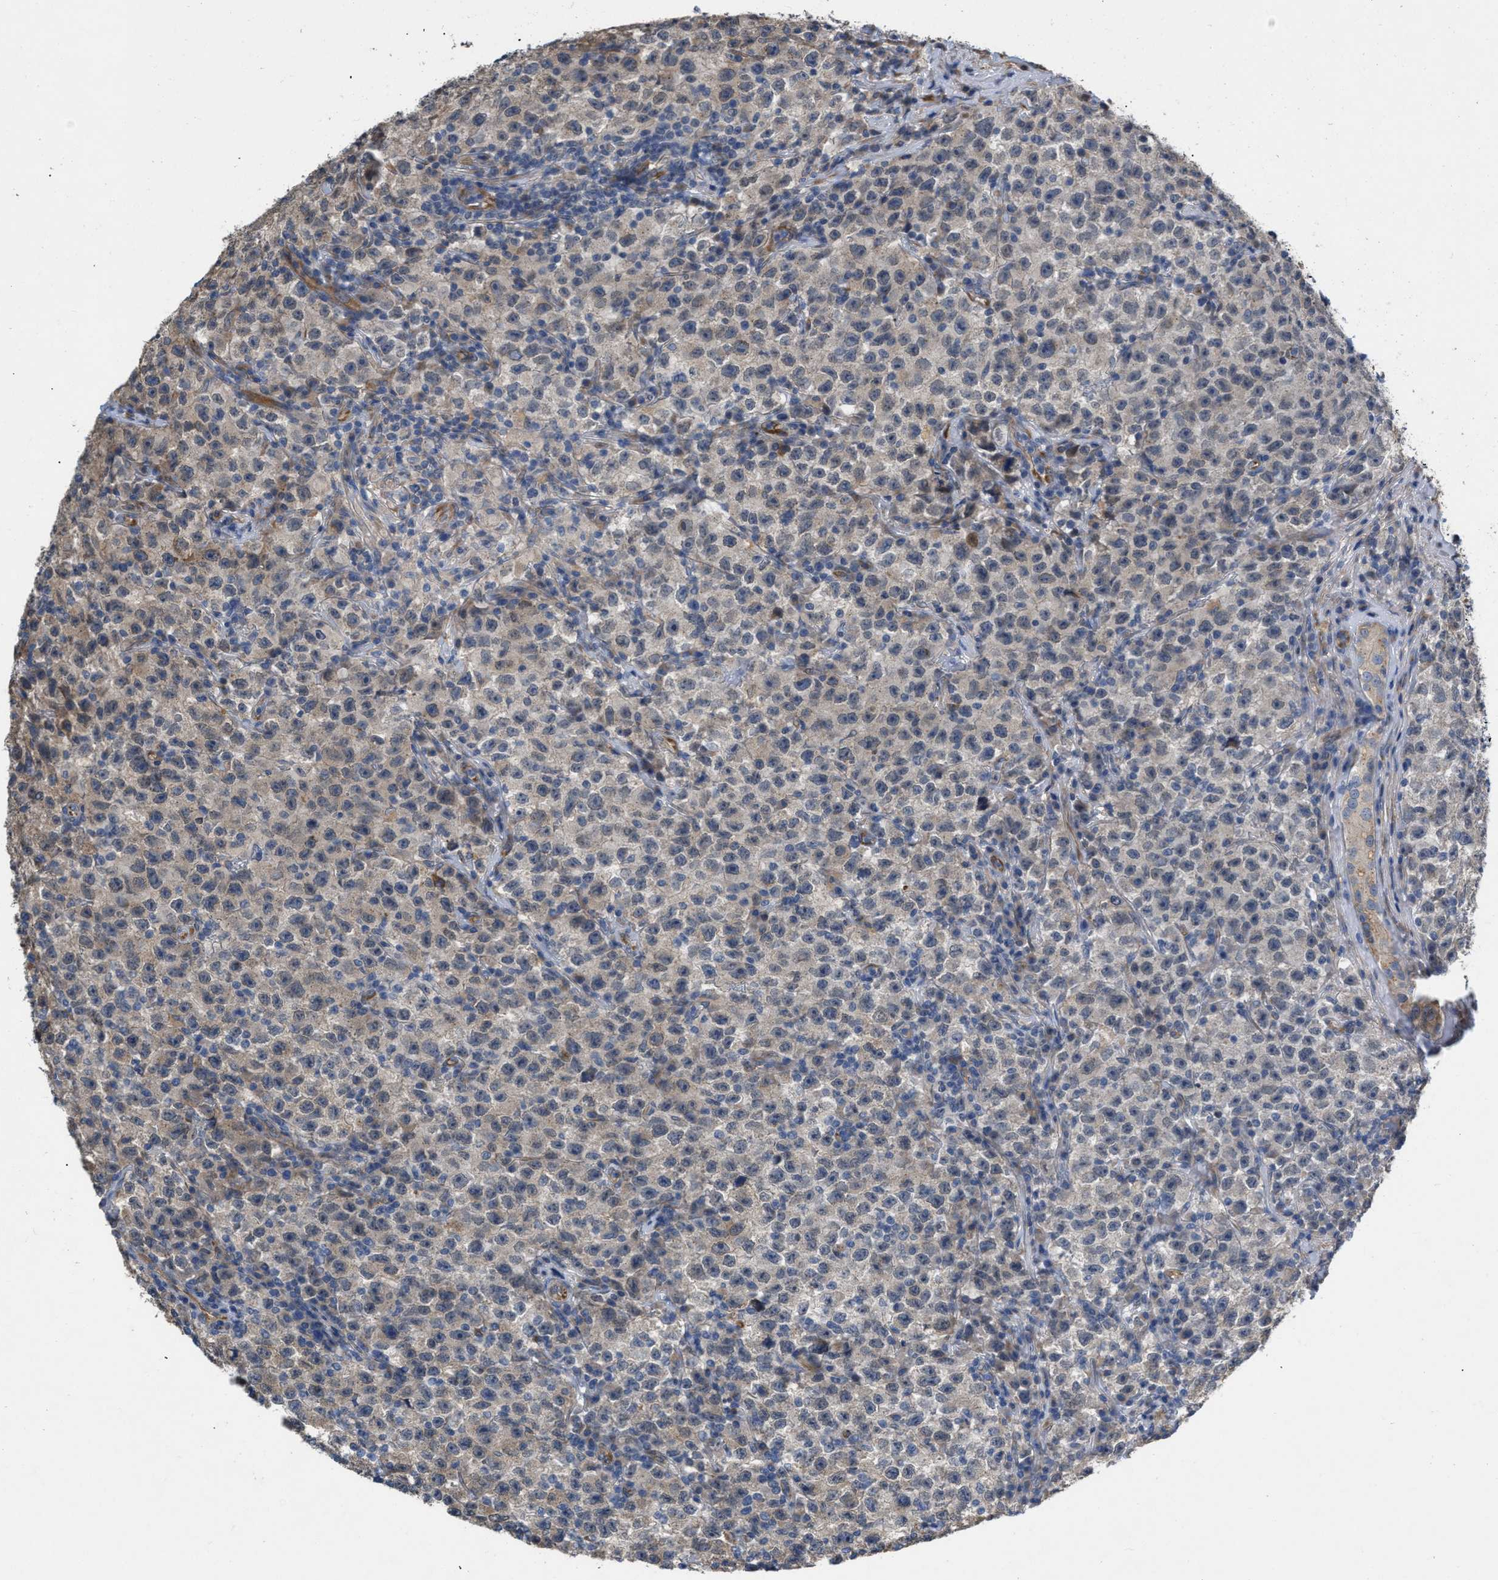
{"staining": {"intensity": "weak", "quantity": "25%-75%", "location": "cytoplasmic/membranous"}, "tissue": "testis cancer", "cell_type": "Tumor cells", "image_type": "cancer", "snomed": [{"axis": "morphology", "description": "Seminoma, NOS"}, {"axis": "topography", "description": "Testis"}], "caption": "Brown immunohistochemical staining in human testis cancer (seminoma) demonstrates weak cytoplasmic/membranous expression in approximately 25%-75% of tumor cells.", "gene": "SLC4A11", "patient": {"sex": "male", "age": 22}}